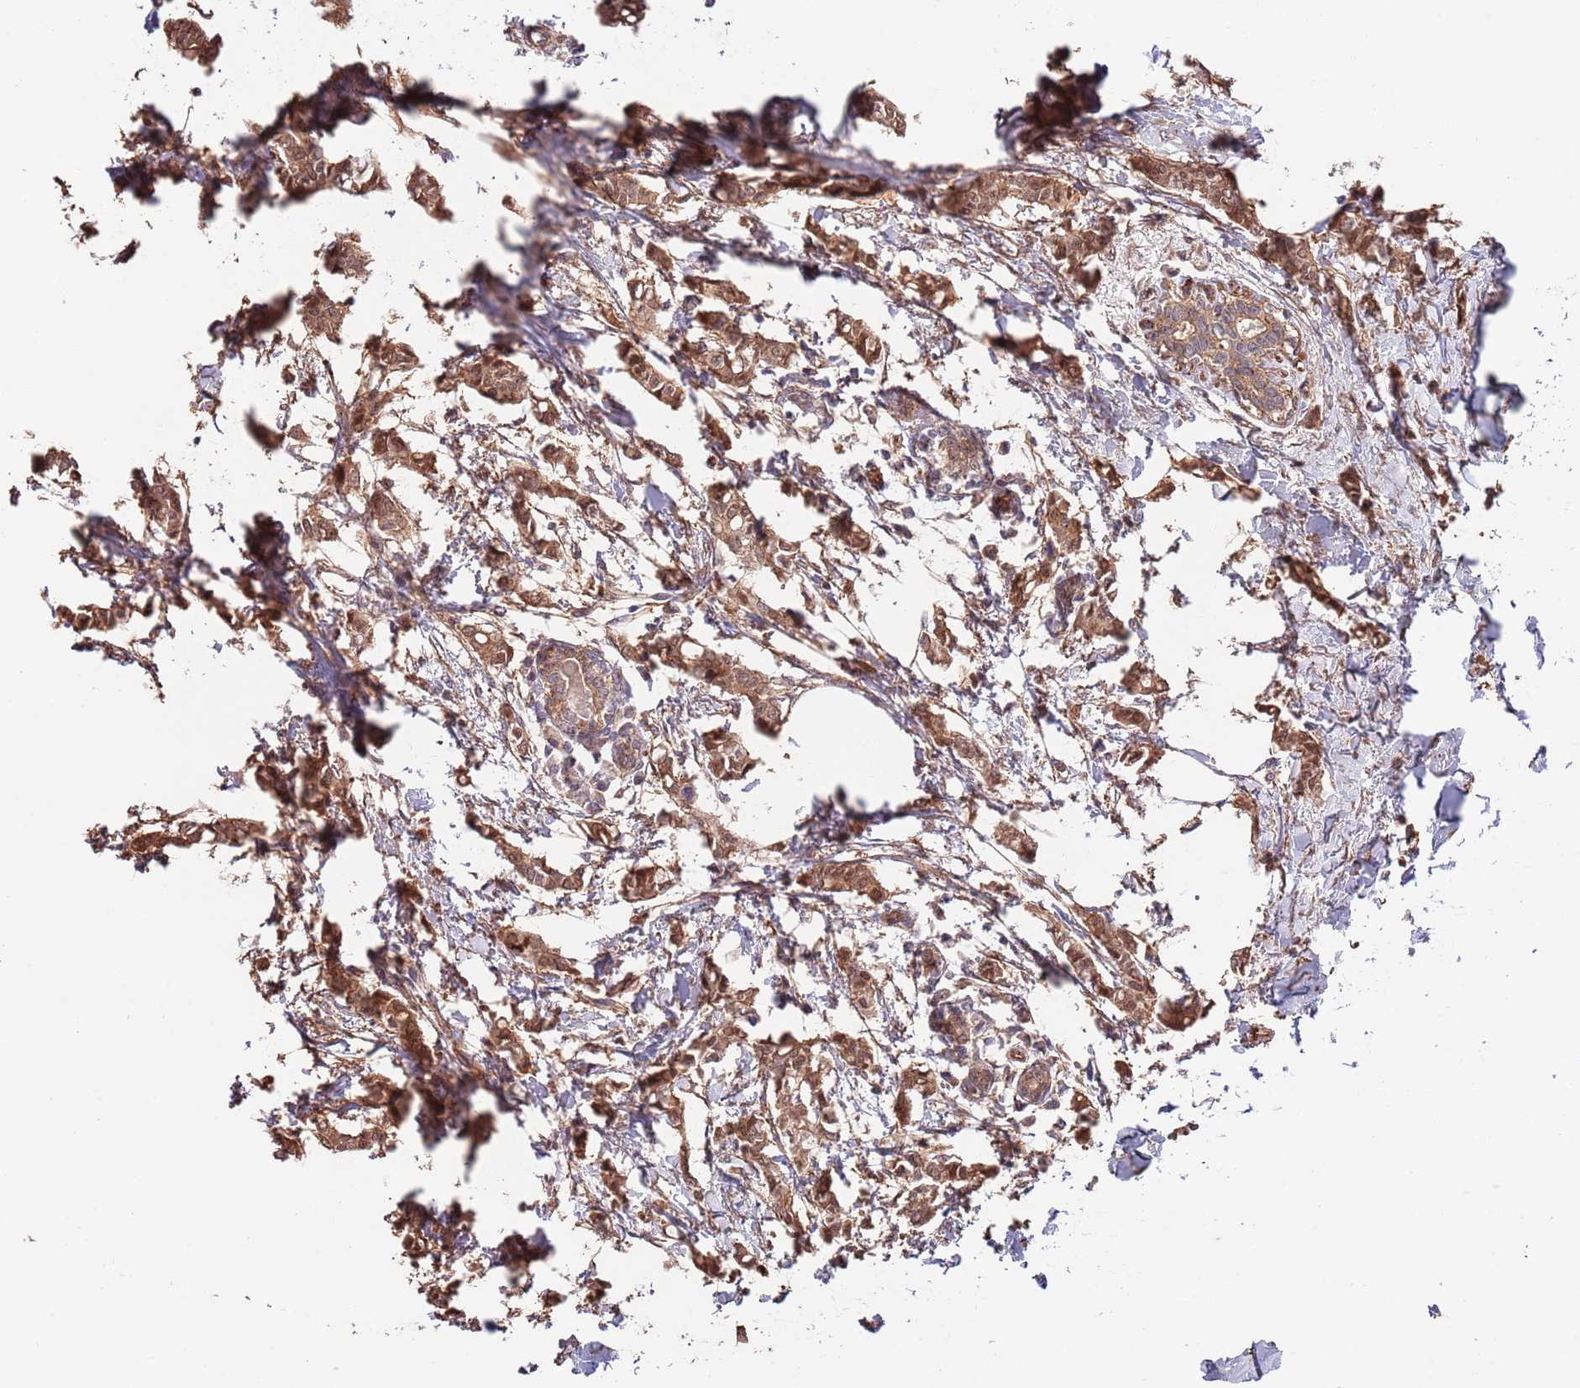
{"staining": {"intensity": "moderate", "quantity": ">75%", "location": "cytoplasmic/membranous"}, "tissue": "breast cancer", "cell_type": "Tumor cells", "image_type": "cancer", "snomed": [{"axis": "morphology", "description": "Duct carcinoma"}, {"axis": "topography", "description": "Breast"}], "caption": "Tumor cells reveal moderate cytoplasmic/membranous positivity in about >75% of cells in invasive ductal carcinoma (breast).", "gene": "BPNT1", "patient": {"sex": "female", "age": 41}}